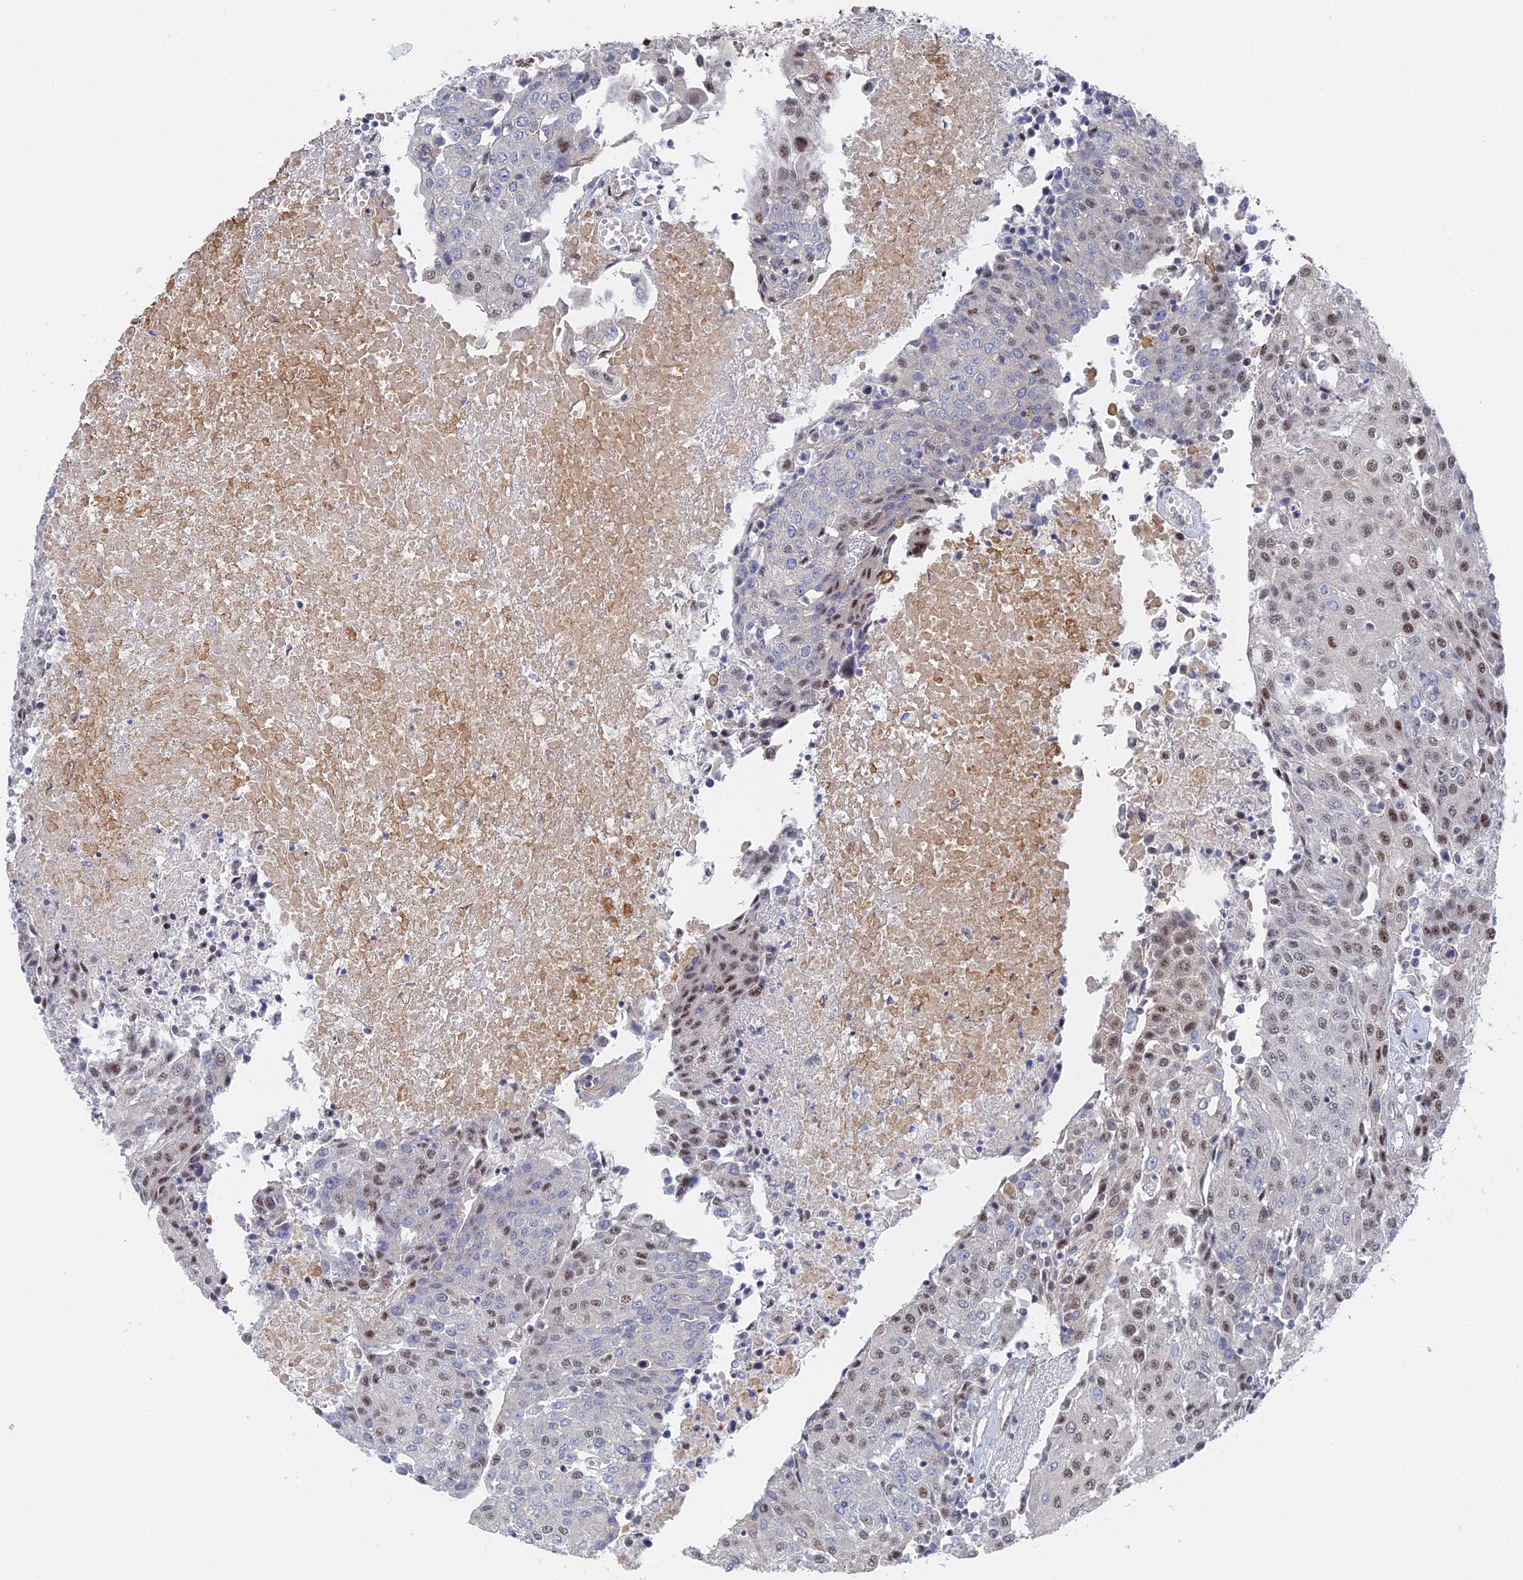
{"staining": {"intensity": "moderate", "quantity": "25%-75%", "location": "nuclear"}, "tissue": "urothelial cancer", "cell_type": "Tumor cells", "image_type": "cancer", "snomed": [{"axis": "morphology", "description": "Urothelial carcinoma, High grade"}, {"axis": "topography", "description": "Urinary bladder"}], "caption": "Moderate nuclear positivity is appreciated in about 25%-75% of tumor cells in urothelial cancer.", "gene": "CFAP92", "patient": {"sex": "female", "age": 85}}